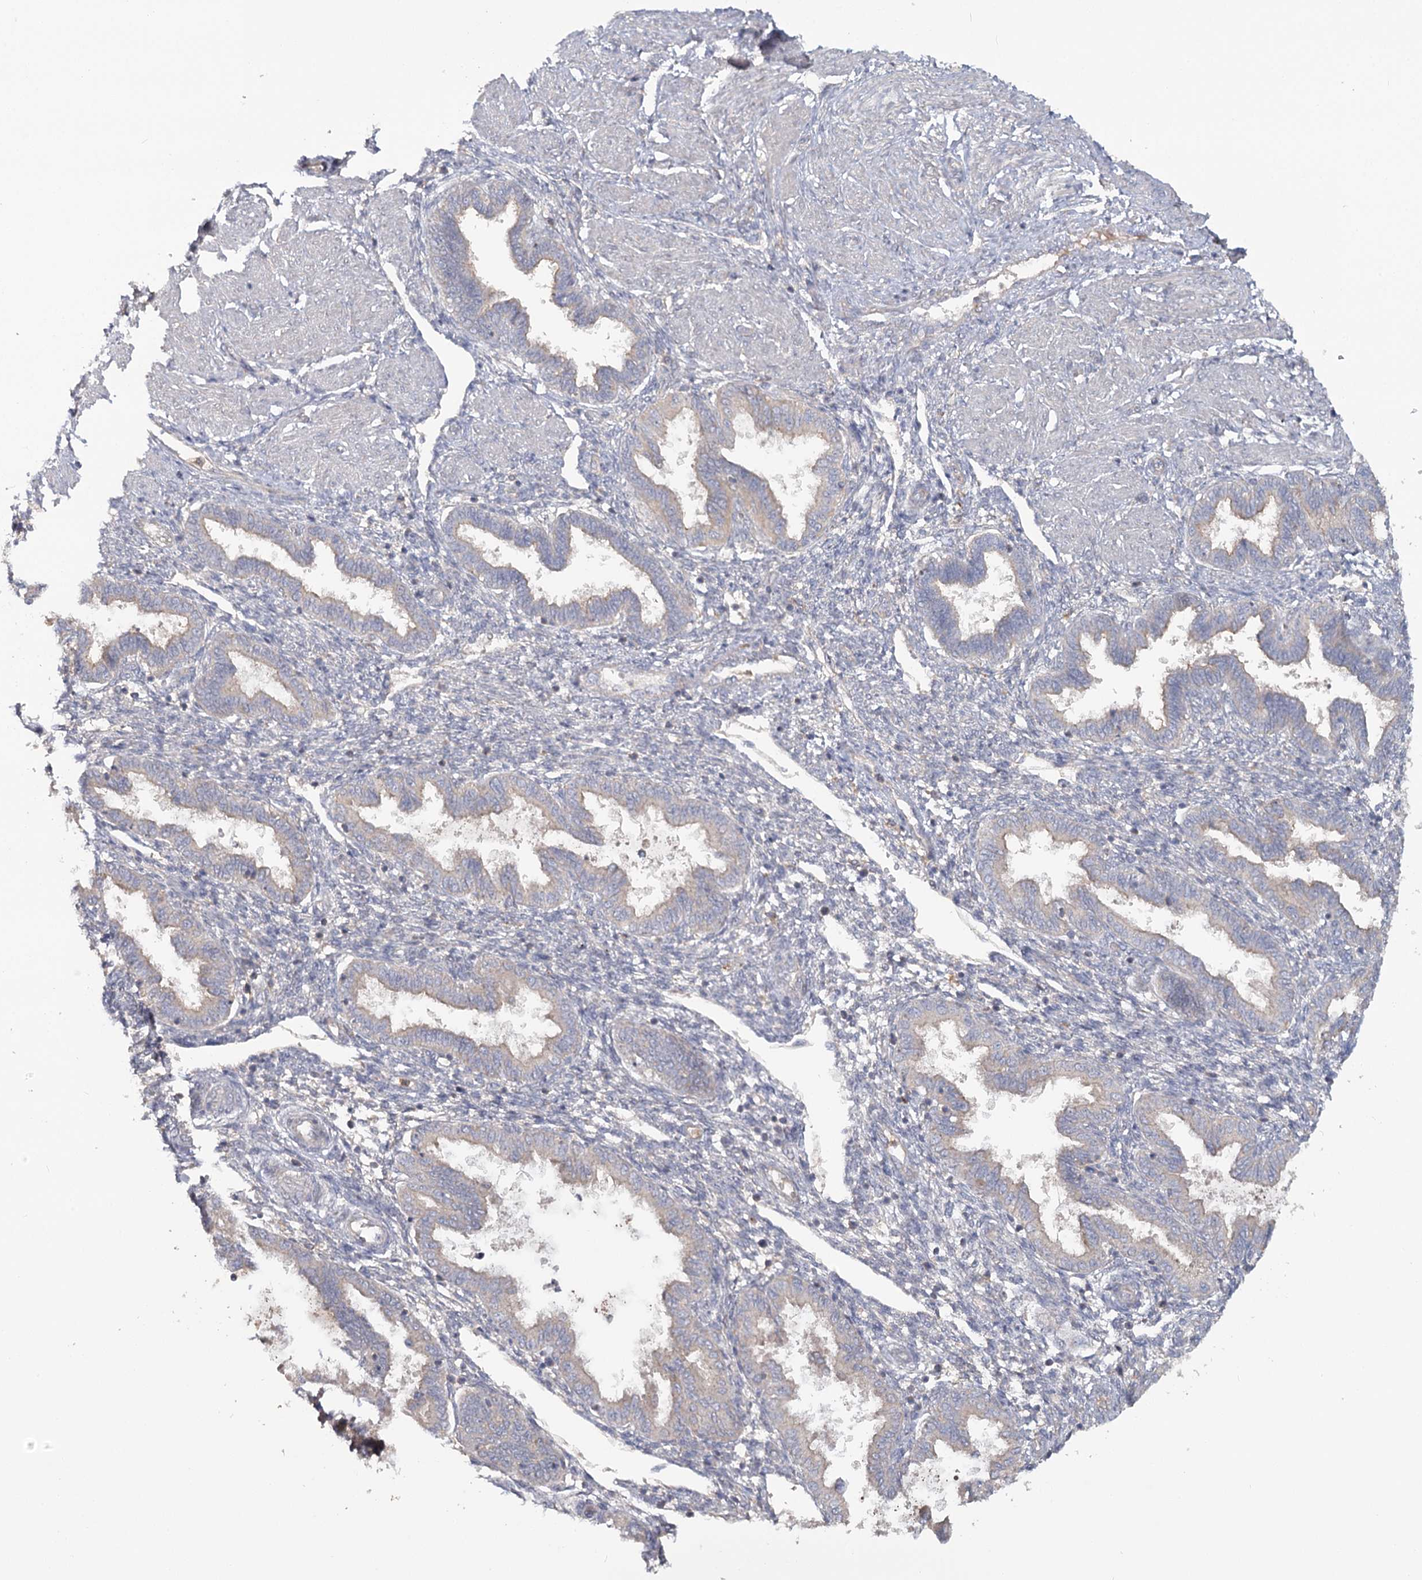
{"staining": {"intensity": "negative", "quantity": "none", "location": "none"}, "tissue": "endometrium", "cell_type": "Cells in endometrial stroma", "image_type": "normal", "snomed": [{"axis": "morphology", "description": "Normal tissue, NOS"}, {"axis": "topography", "description": "Endometrium"}], "caption": "Endometrium was stained to show a protein in brown. There is no significant expression in cells in endometrial stroma. Nuclei are stained in blue.", "gene": "ANGPTL5", "patient": {"sex": "female", "age": 33}}